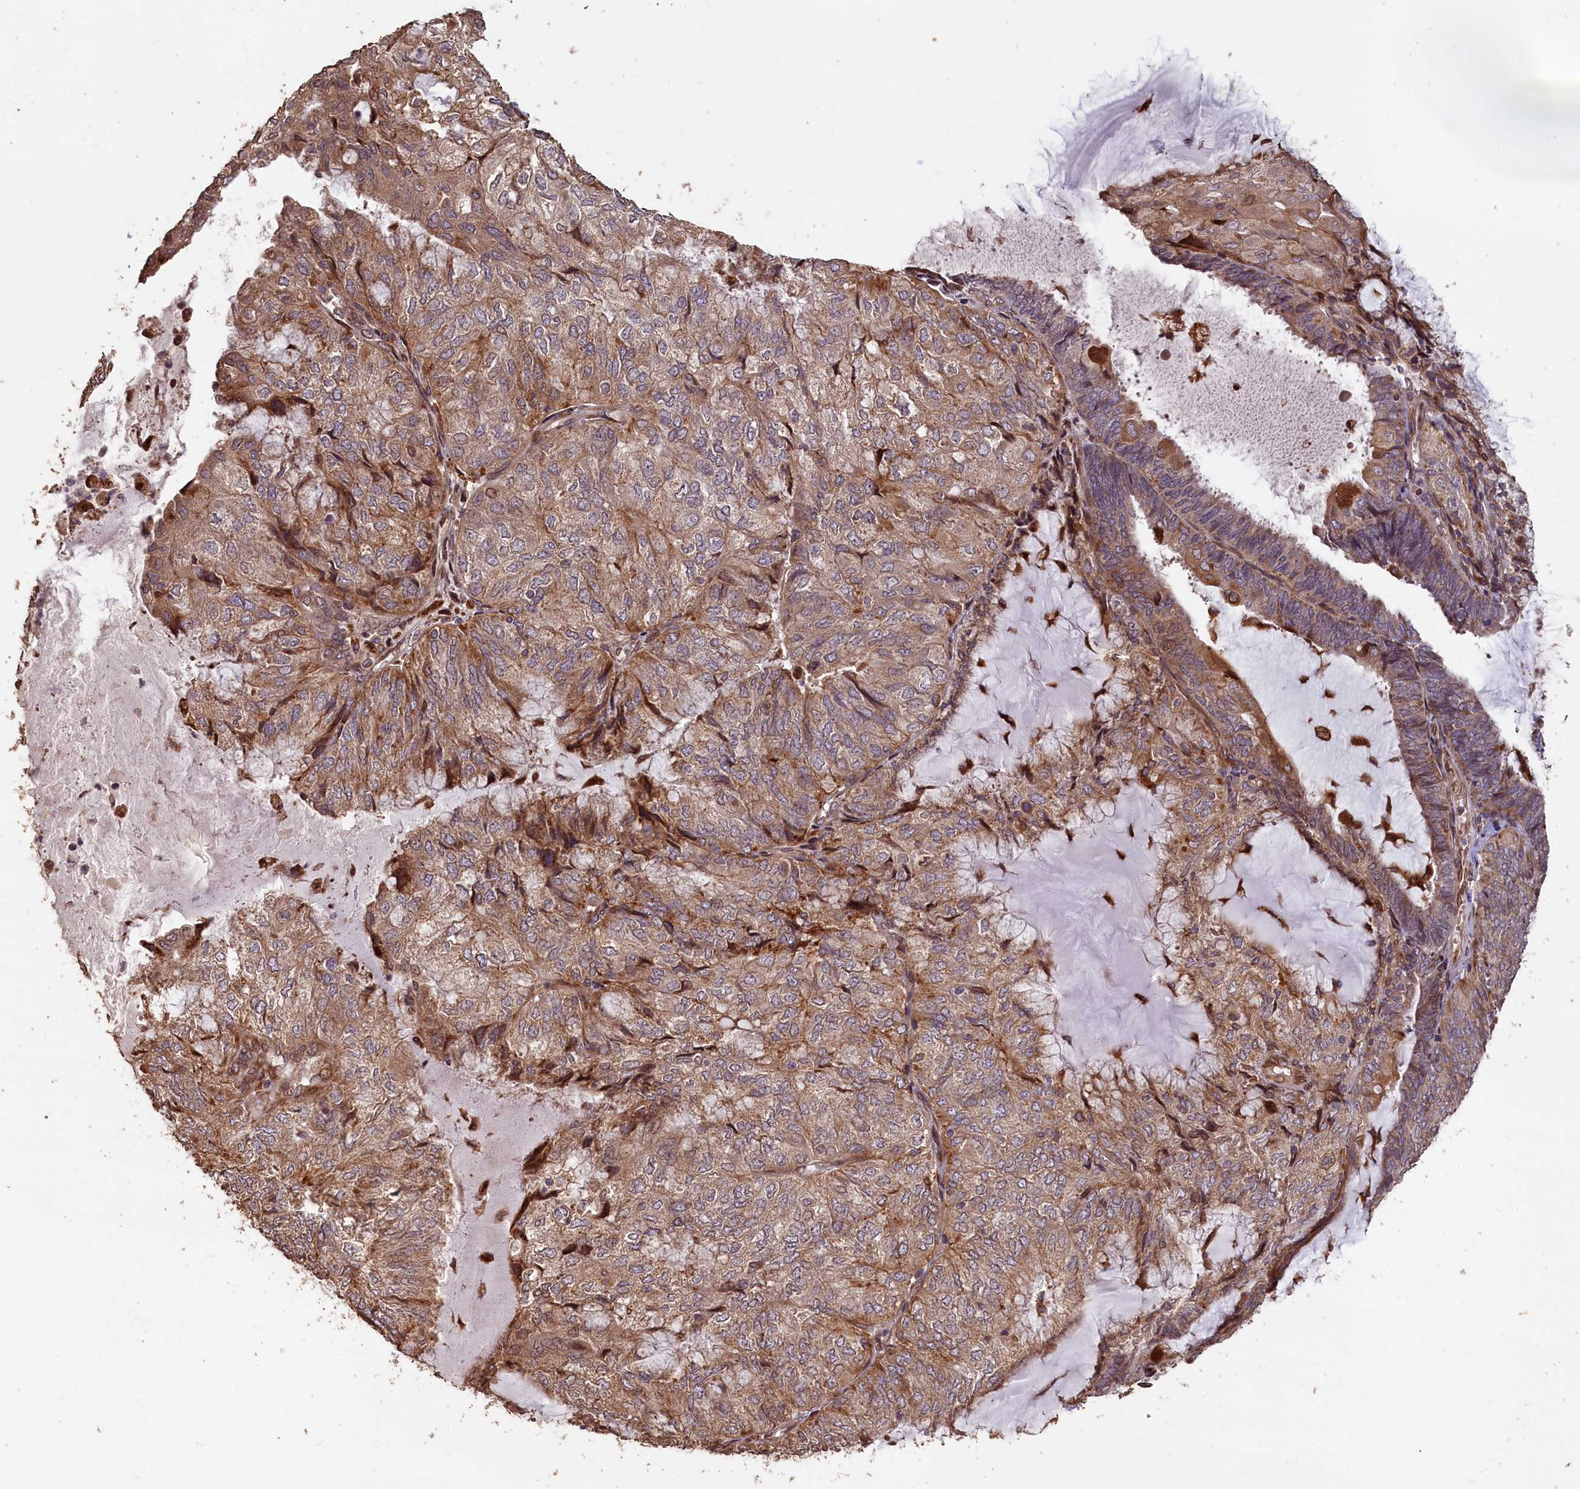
{"staining": {"intensity": "moderate", "quantity": ">75%", "location": "cytoplasmic/membranous"}, "tissue": "endometrial cancer", "cell_type": "Tumor cells", "image_type": "cancer", "snomed": [{"axis": "morphology", "description": "Adenocarcinoma, NOS"}, {"axis": "topography", "description": "Endometrium"}], "caption": "Brown immunohistochemical staining in endometrial adenocarcinoma exhibits moderate cytoplasmic/membranous positivity in approximately >75% of tumor cells. The protein is shown in brown color, while the nuclei are stained blue.", "gene": "SLC38A7", "patient": {"sex": "female", "age": 81}}